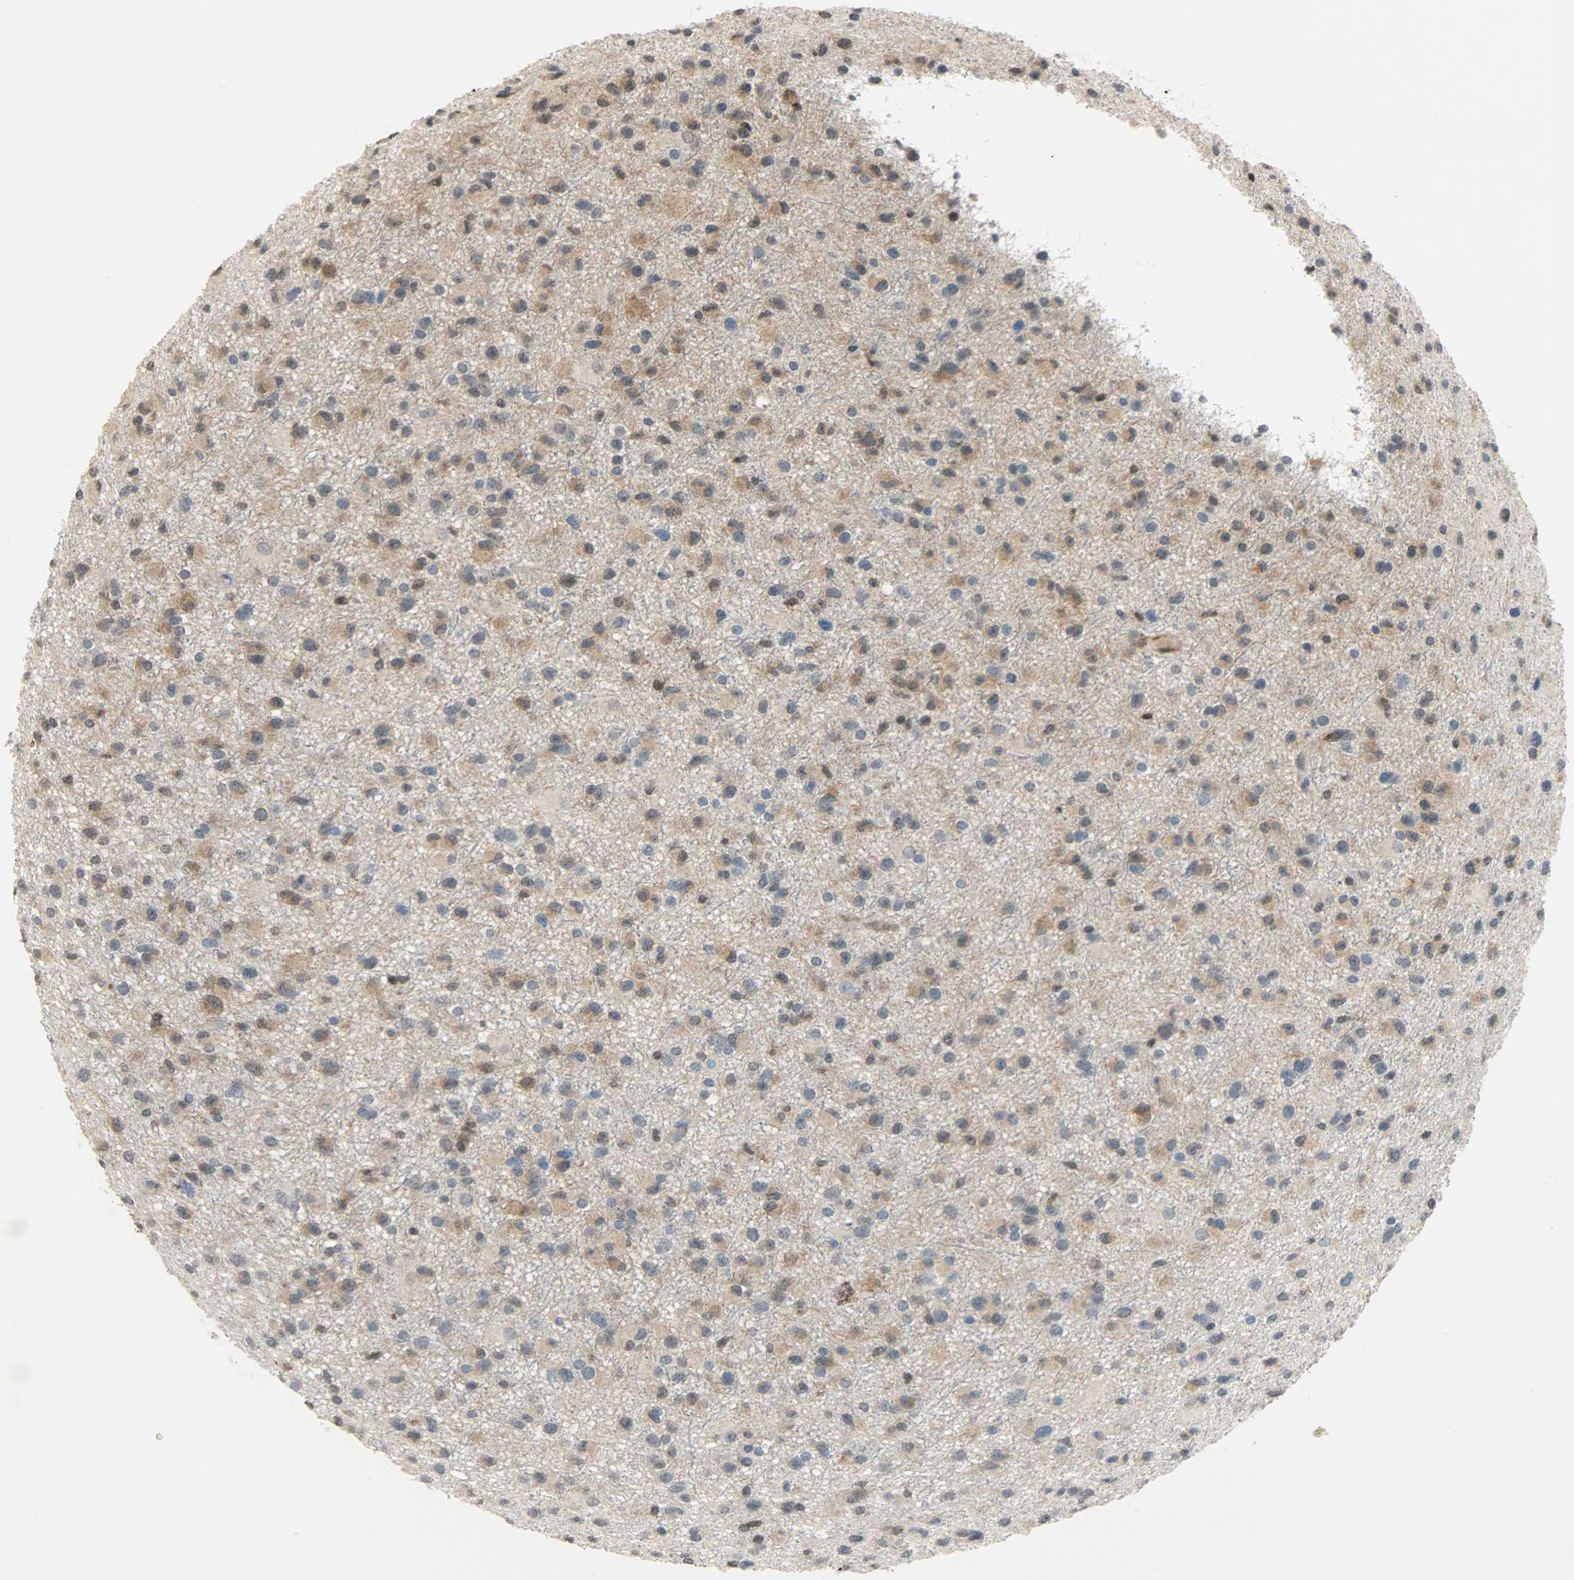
{"staining": {"intensity": "moderate", "quantity": ">75%", "location": "cytoplasmic/membranous,nuclear"}, "tissue": "glioma", "cell_type": "Tumor cells", "image_type": "cancer", "snomed": [{"axis": "morphology", "description": "Glioma, malignant, Low grade"}, {"axis": "topography", "description": "Brain"}], "caption": "Malignant glioma (low-grade) stained with a brown dye shows moderate cytoplasmic/membranous and nuclear positive expression in about >75% of tumor cells.", "gene": "TRIM21", "patient": {"sex": "male", "age": 42}}